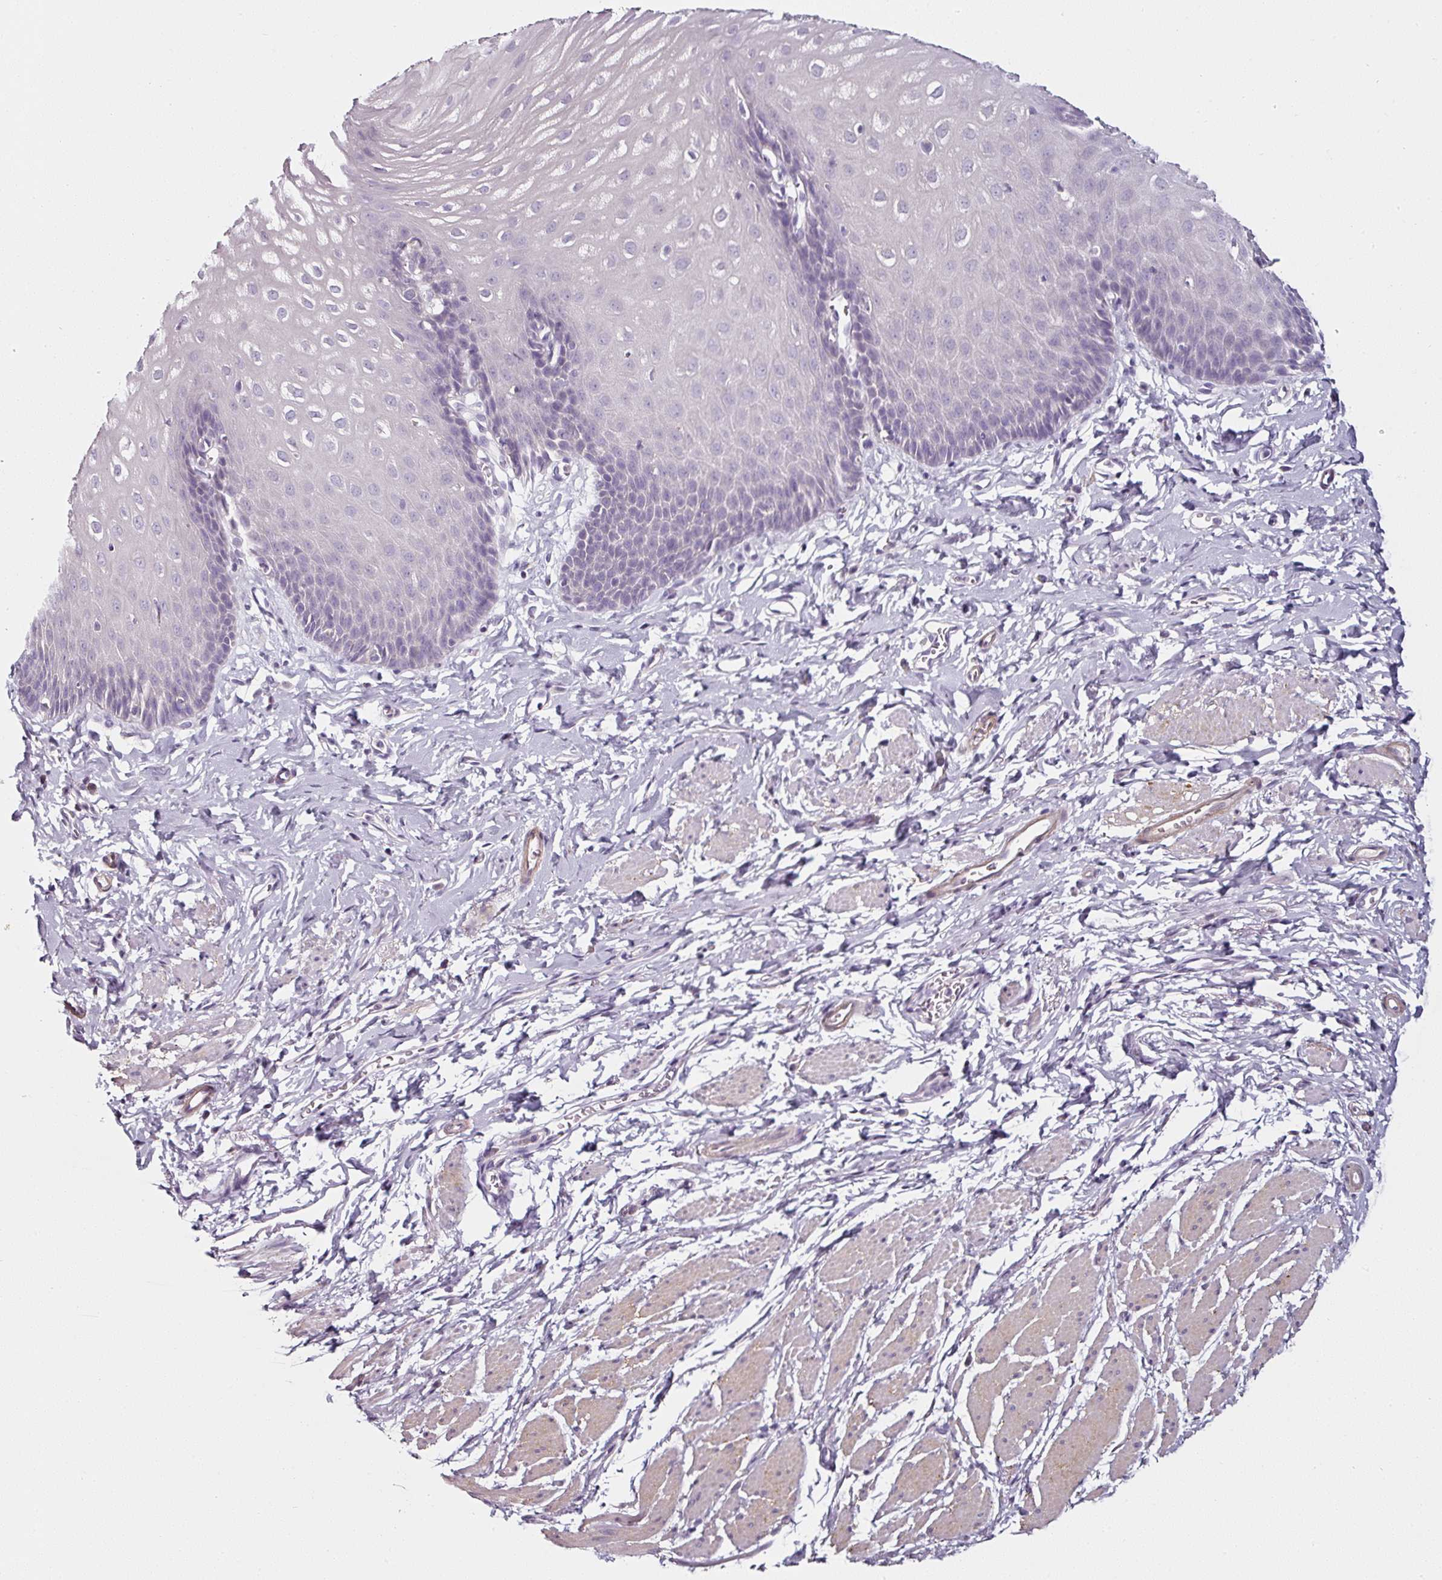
{"staining": {"intensity": "negative", "quantity": "none", "location": "none"}, "tissue": "esophagus", "cell_type": "Squamous epithelial cells", "image_type": "normal", "snomed": [{"axis": "morphology", "description": "Normal tissue, NOS"}, {"axis": "topography", "description": "Esophagus"}], "caption": "Squamous epithelial cells are negative for brown protein staining in unremarkable esophagus. (DAB immunohistochemistry visualized using brightfield microscopy, high magnification).", "gene": "CAP2", "patient": {"sex": "male", "age": 70}}